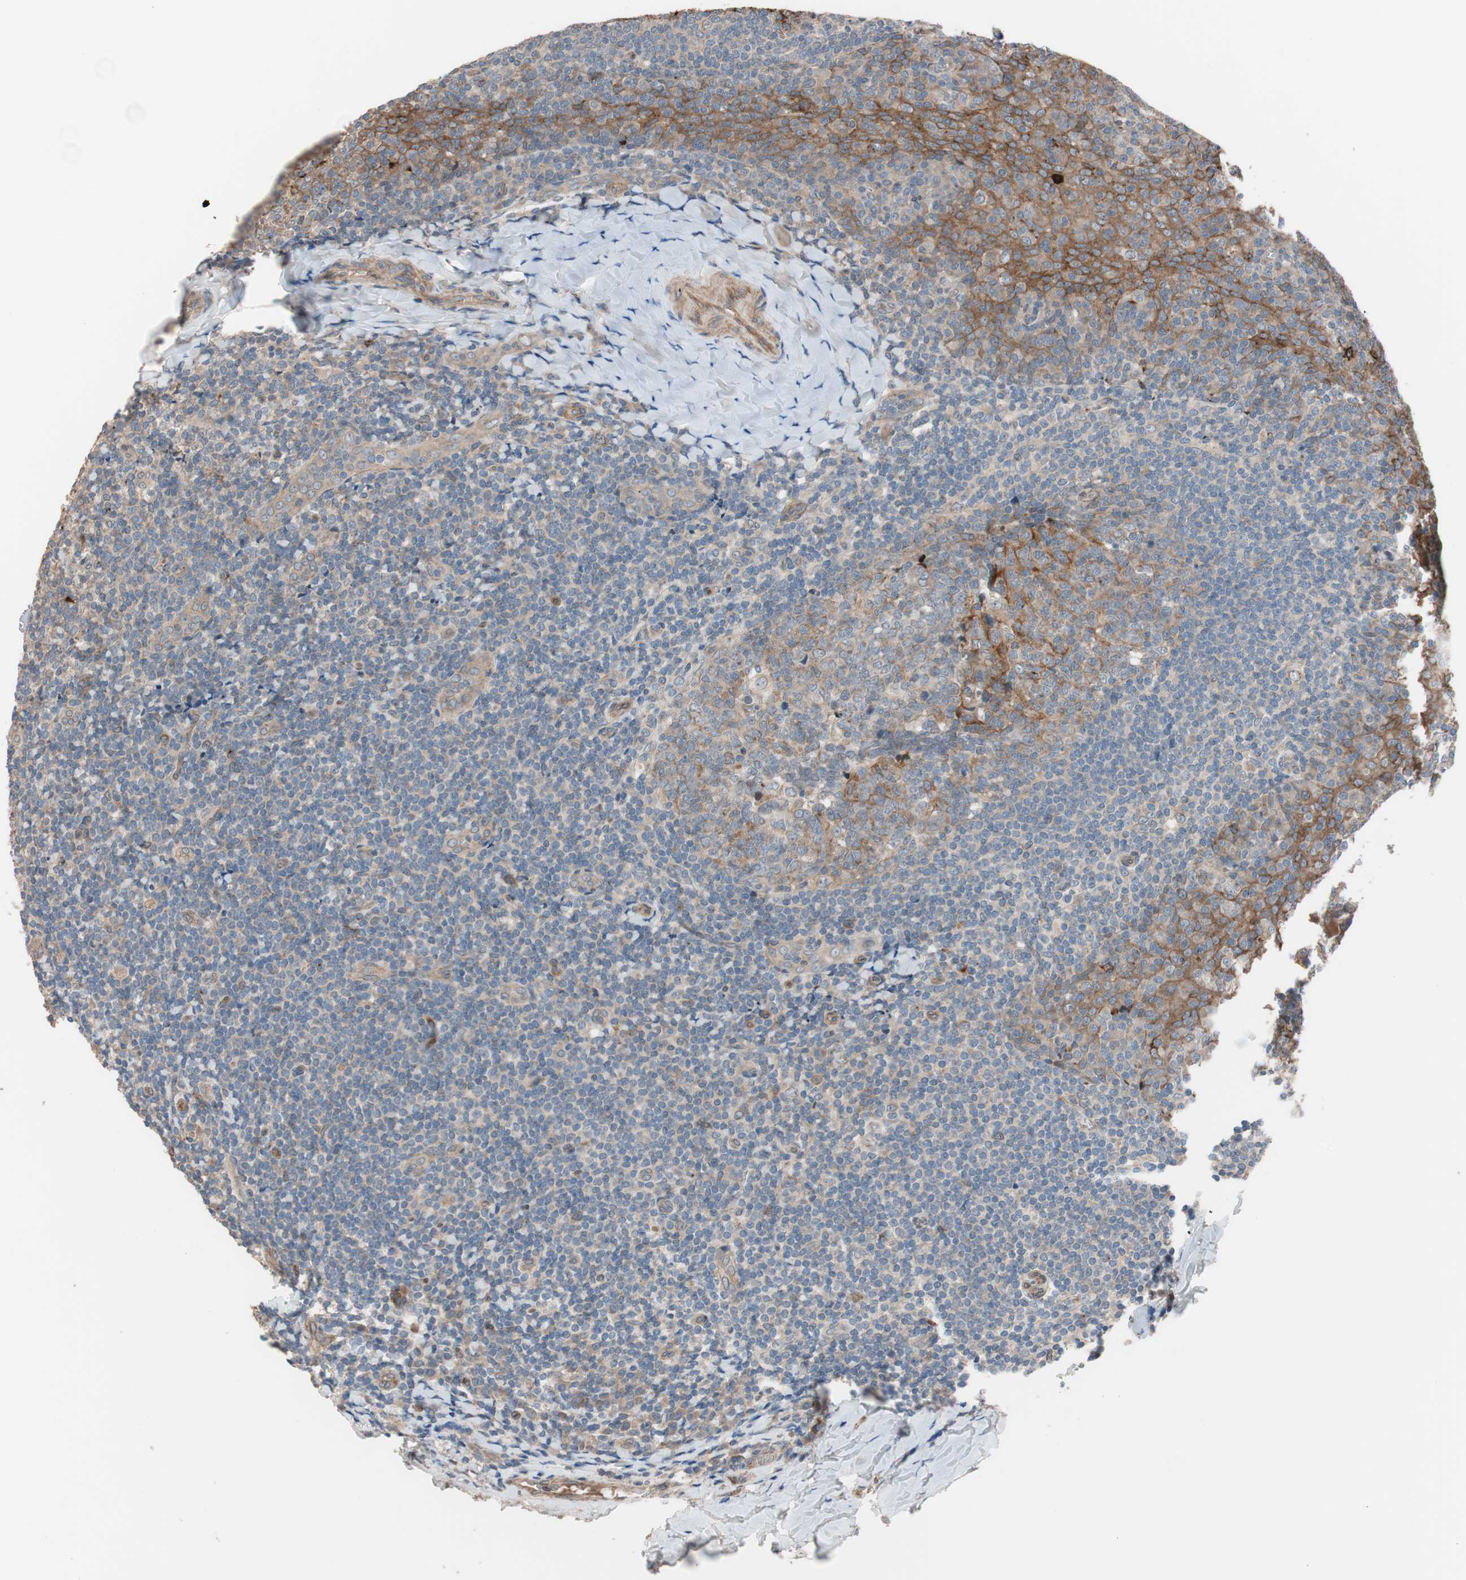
{"staining": {"intensity": "strong", "quantity": ">75%", "location": "cytoplasmic/membranous"}, "tissue": "tonsil", "cell_type": "Germinal center cells", "image_type": "normal", "snomed": [{"axis": "morphology", "description": "Normal tissue, NOS"}, {"axis": "topography", "description": "Tonsil"}], "caption": "Strong cytoplasmic/membranous protein staining is present in about >75% of germinal center cells in tonsil.", "gene": "SDC4", "patient": {"sex": "male", "age": 31}}